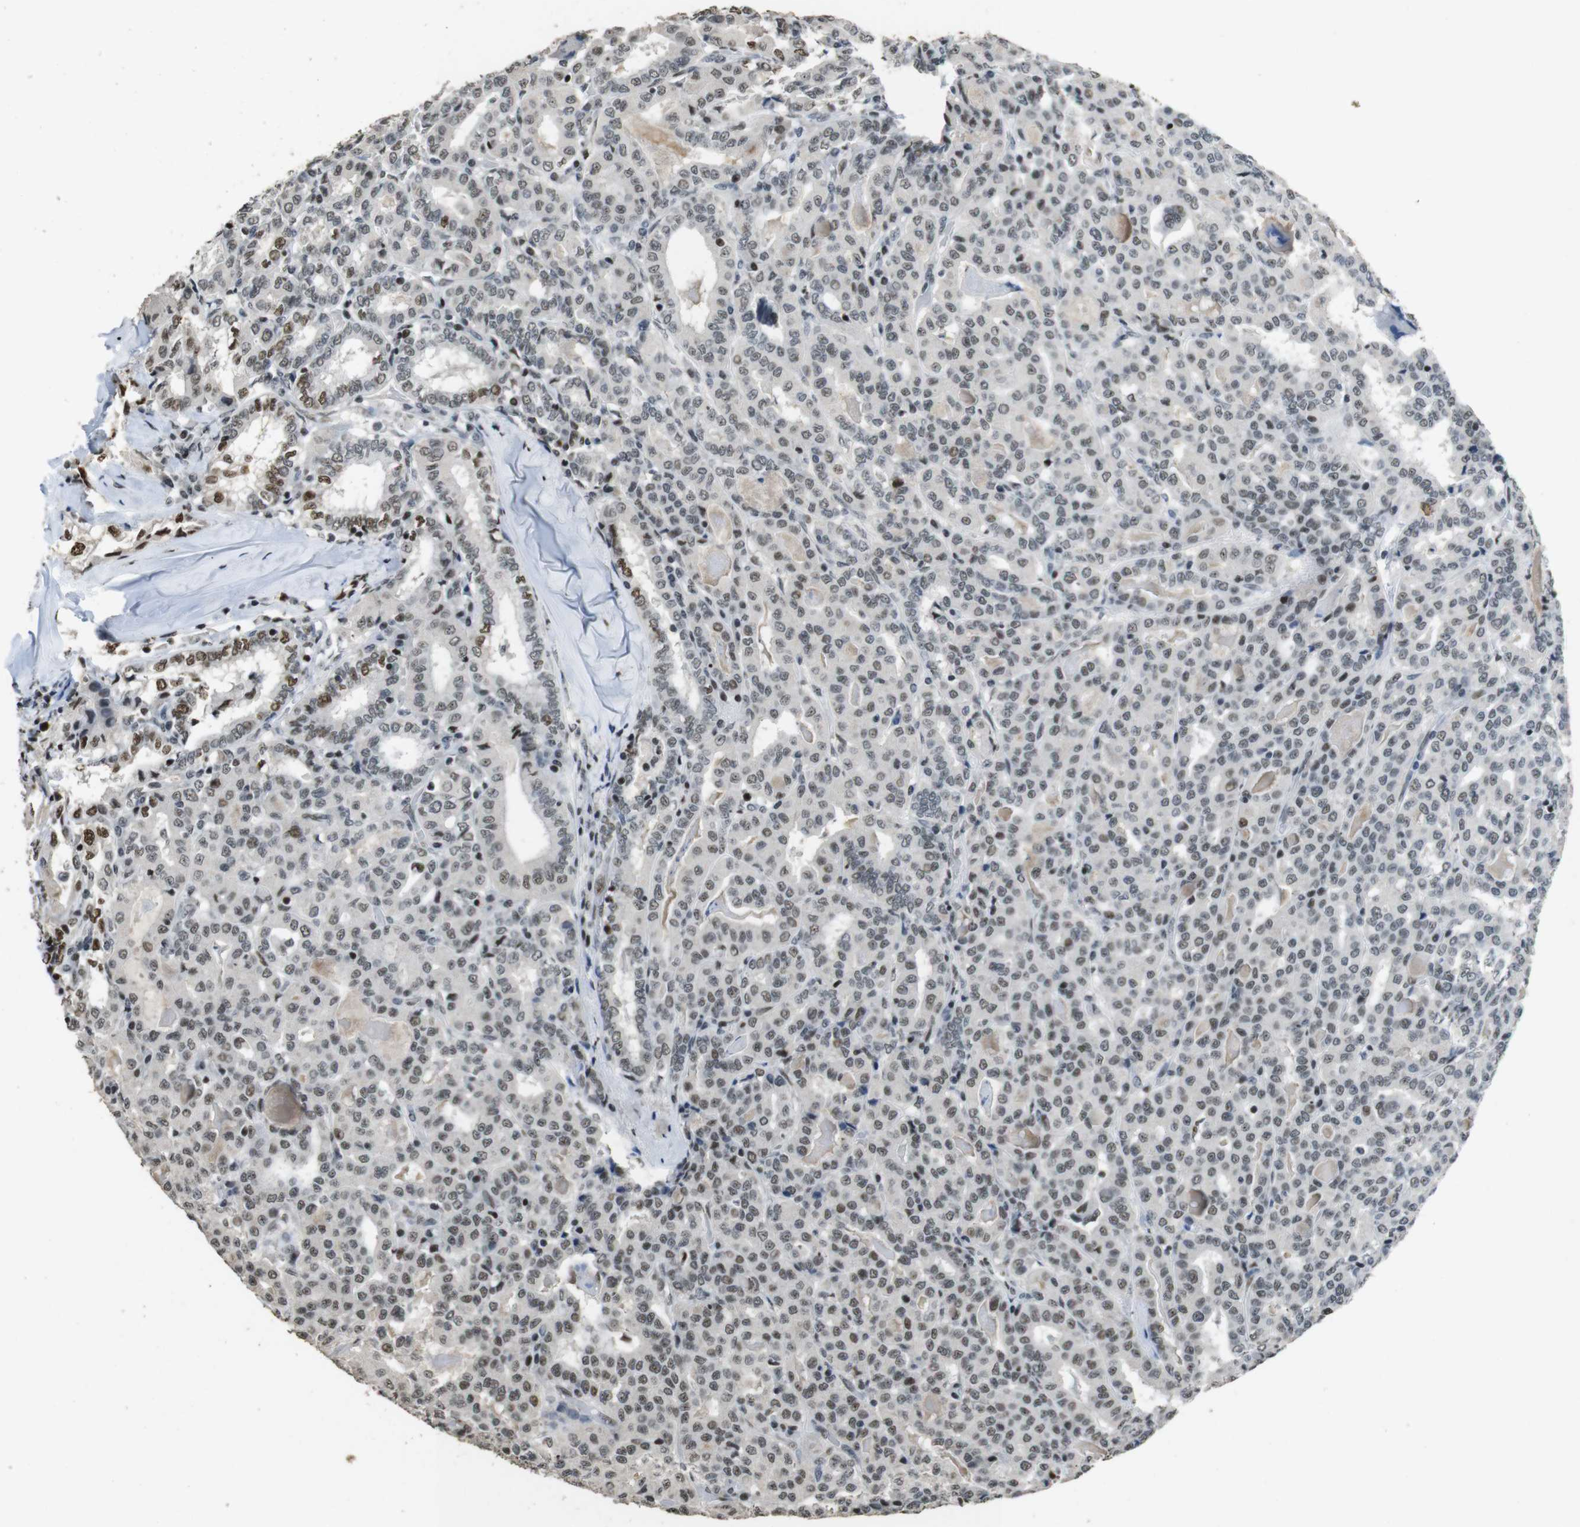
{"staining": {"intensity": "weak", "quantity": ">75%", "location": "nuclear"}, "tissue": "thyroid cancer", "cell_type": "Tumor cells", "image_type": "cancer", "snomed": [{"axis": "morphology", "description": "Papillary adenocarcinoma, NOS"}, {"axis": "topography", "description": "Thyroid gland"}], "caption": "IHC of thyroid cancer exhibits low levels of weak nuclear positivity in about >75% of tumor cells. (Brightfield microscopy of DAB IHC at high magnification).", "gene": "CSNK2B", "patient": {"sex": "female", "age": 42}}